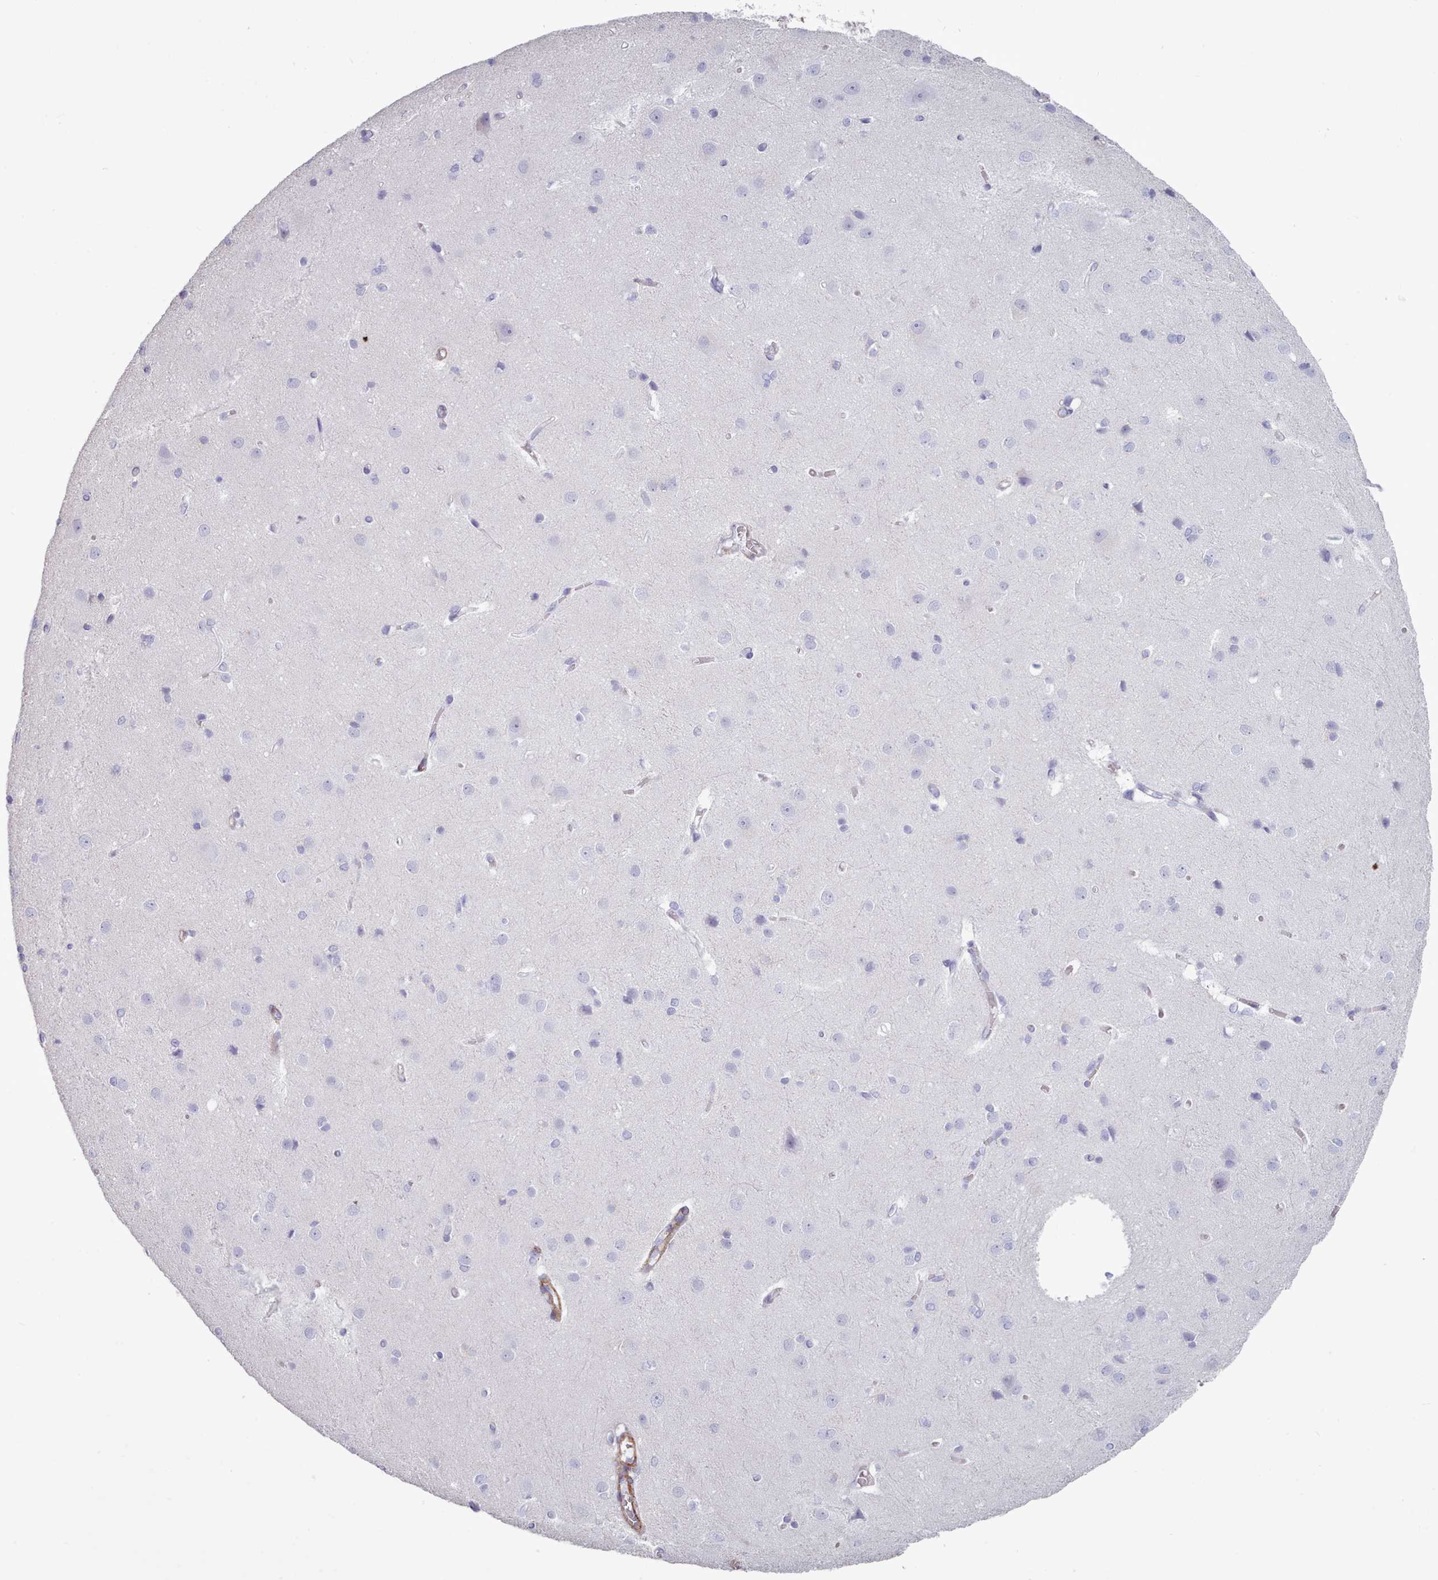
{"staining": {"intensity": "strong", "quantity": ">75%", "location": "cytoplasmic/membranous"}, "tissue": "cerebral cortex", "cell_type": "Endothelial cells", "image_type": "normal", "snomed": [{"axis": "morphology", "description": "Normal tissue, NOS"}, {"axis": "topography", "description": "Cerebral cortex"}], "caption": "The histopathology image demonstrates staining of normal cerebral cortex, revealing strong cytoplasmic/membranous protein positivity (brown color) within endothelial cells. The staining was performed using DAB (3,3'-diaminobenzidine), with brown indicating positive protein expression. Nuclei are stained blue with hematoxylin.", "gene": "FPGS", "patient": {"sex": "male", "age": 37}}